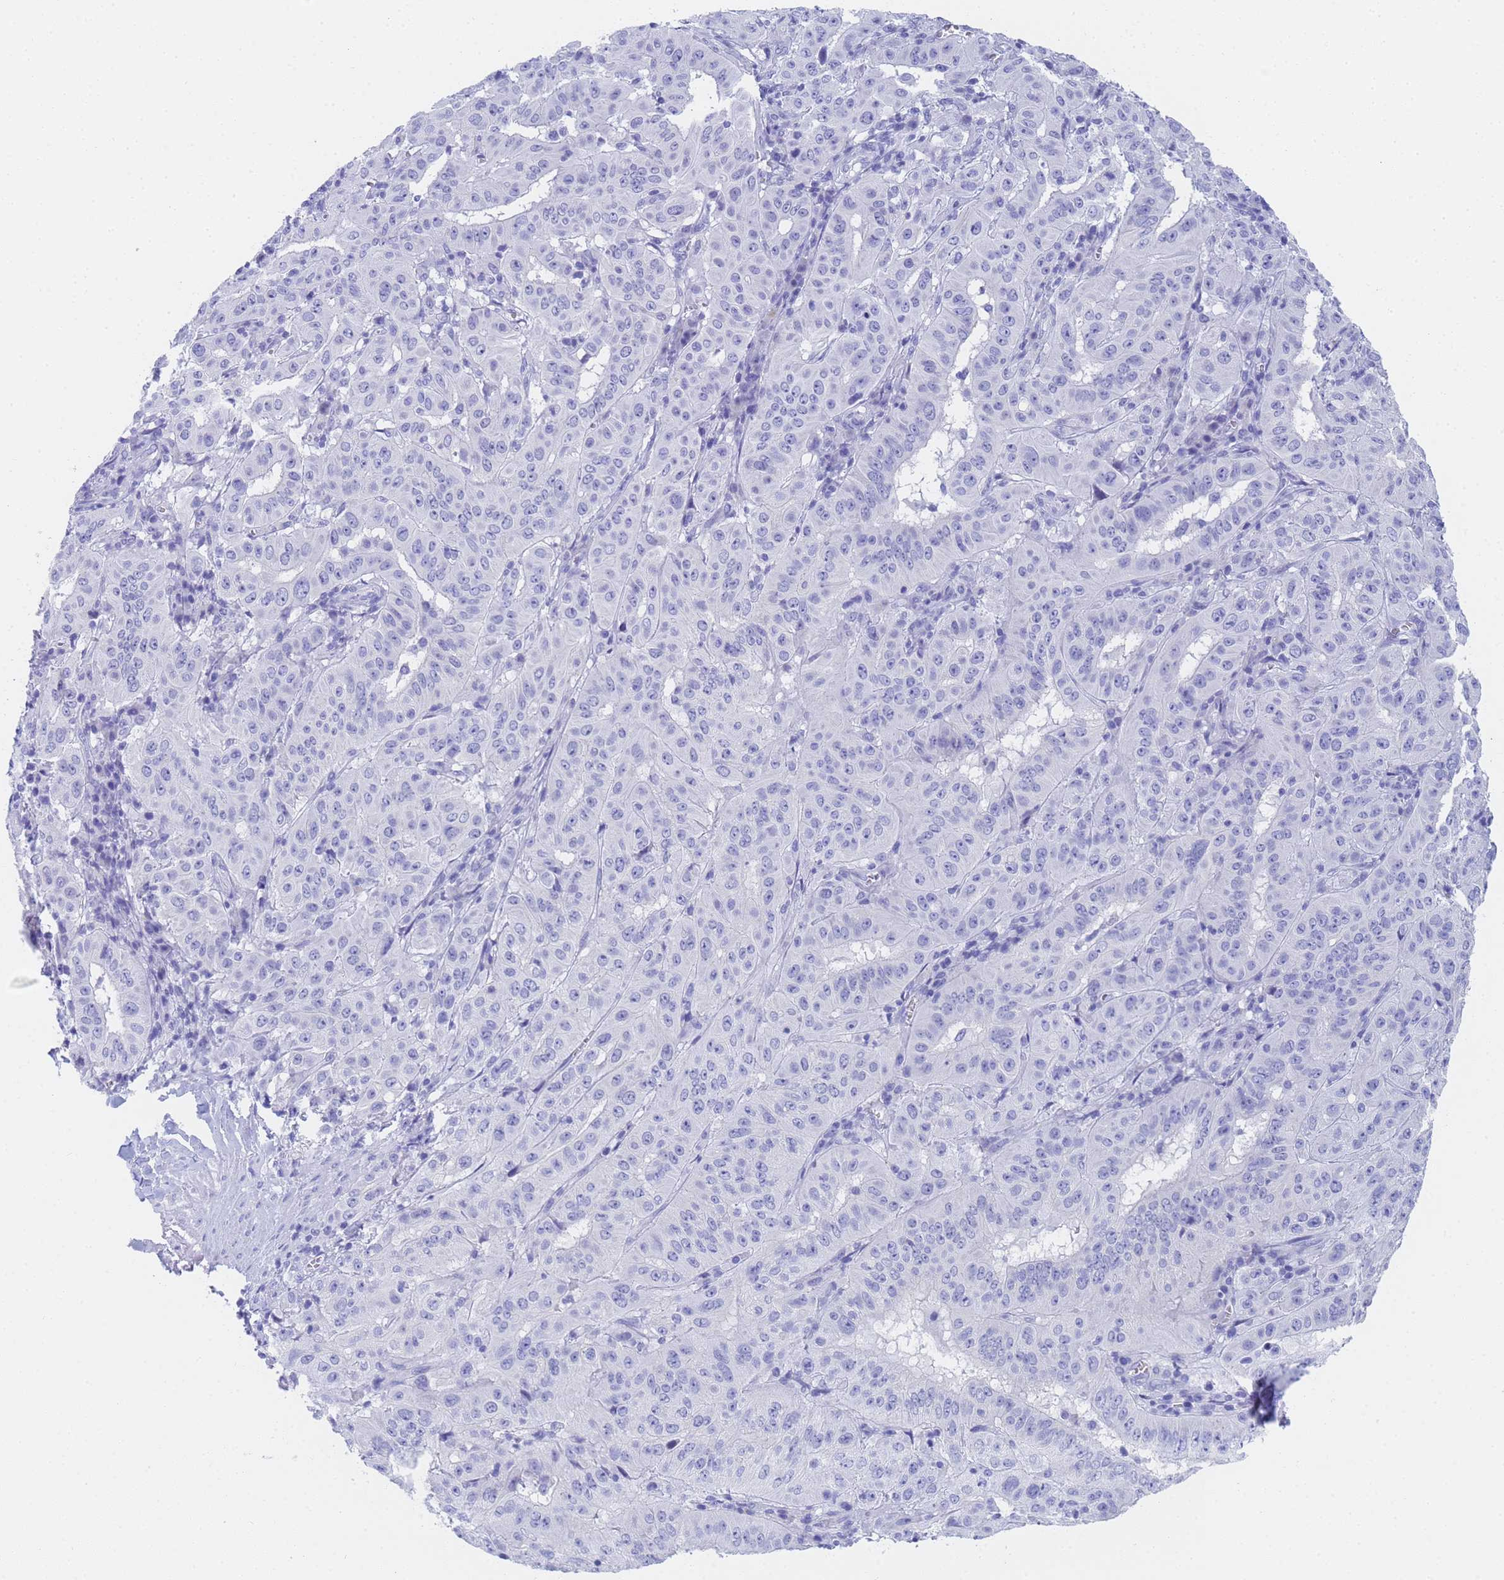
{"staining": {"intensity": "negative", "quantity": "none", "location": "none"}, "tissue": "pancreatic cancer", "cell_type": "Tumor cells", "image_type": "cancer", "snomed": [{"axis": "morphology", "description": "Adenocarcinoma, NOS"}, {"axis": "topography", "description": "Pancreas"}], "caption": "Tumor cells show no significant staining in pancreatic cancer (adenocarcinoma). The staining was performed using DAB to visualize the protein expression in brown, while the nuclei were stained in blue with hematoxylin (Magnification: 20x).", "gene": "STATH", "patient": {"sex": "male", "age": 63}}